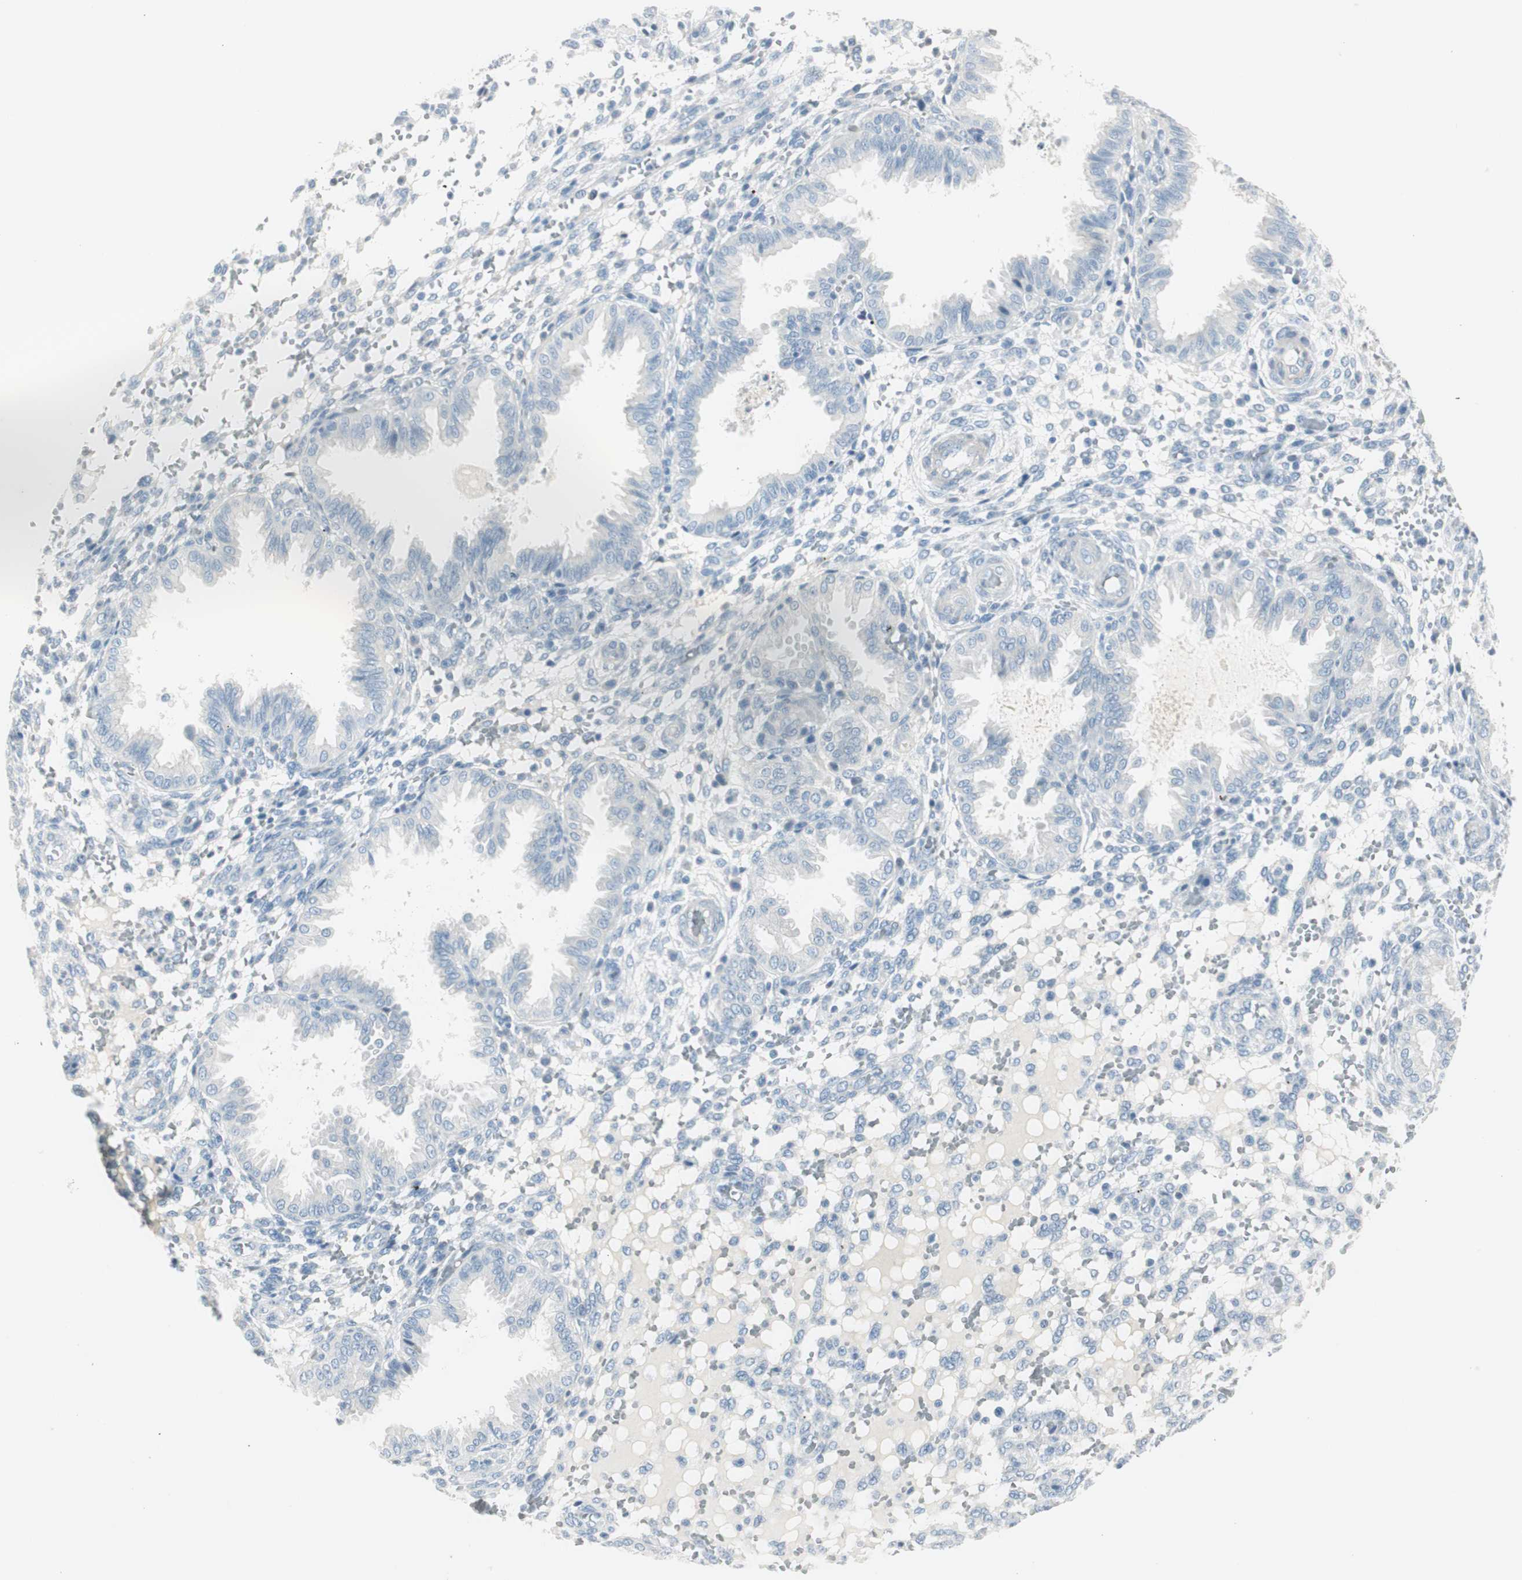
{"staining": {"intensity": "negative", "quantity": "none", "location": "none"}, "tissue": "endometrium", "cell_type": "Cells in endometrial stroma", "image_type": "normal", "snomed": [{"axis": "morphology", "description": "Normal tissue, NOS"}, {"axis": "topography", "description": "Endometrium"}], "caption": "IHC of benign human endometrium exhibits no positivity in cells in endometrial stroma. (Stains: DAB immunohistochemistry (IHC) with hematoxylin counter stain, Microscopy: brightfield microscopy at high magnification).", "gene": "CDHR5", "patient": {"sex": "female", "age": 33}}